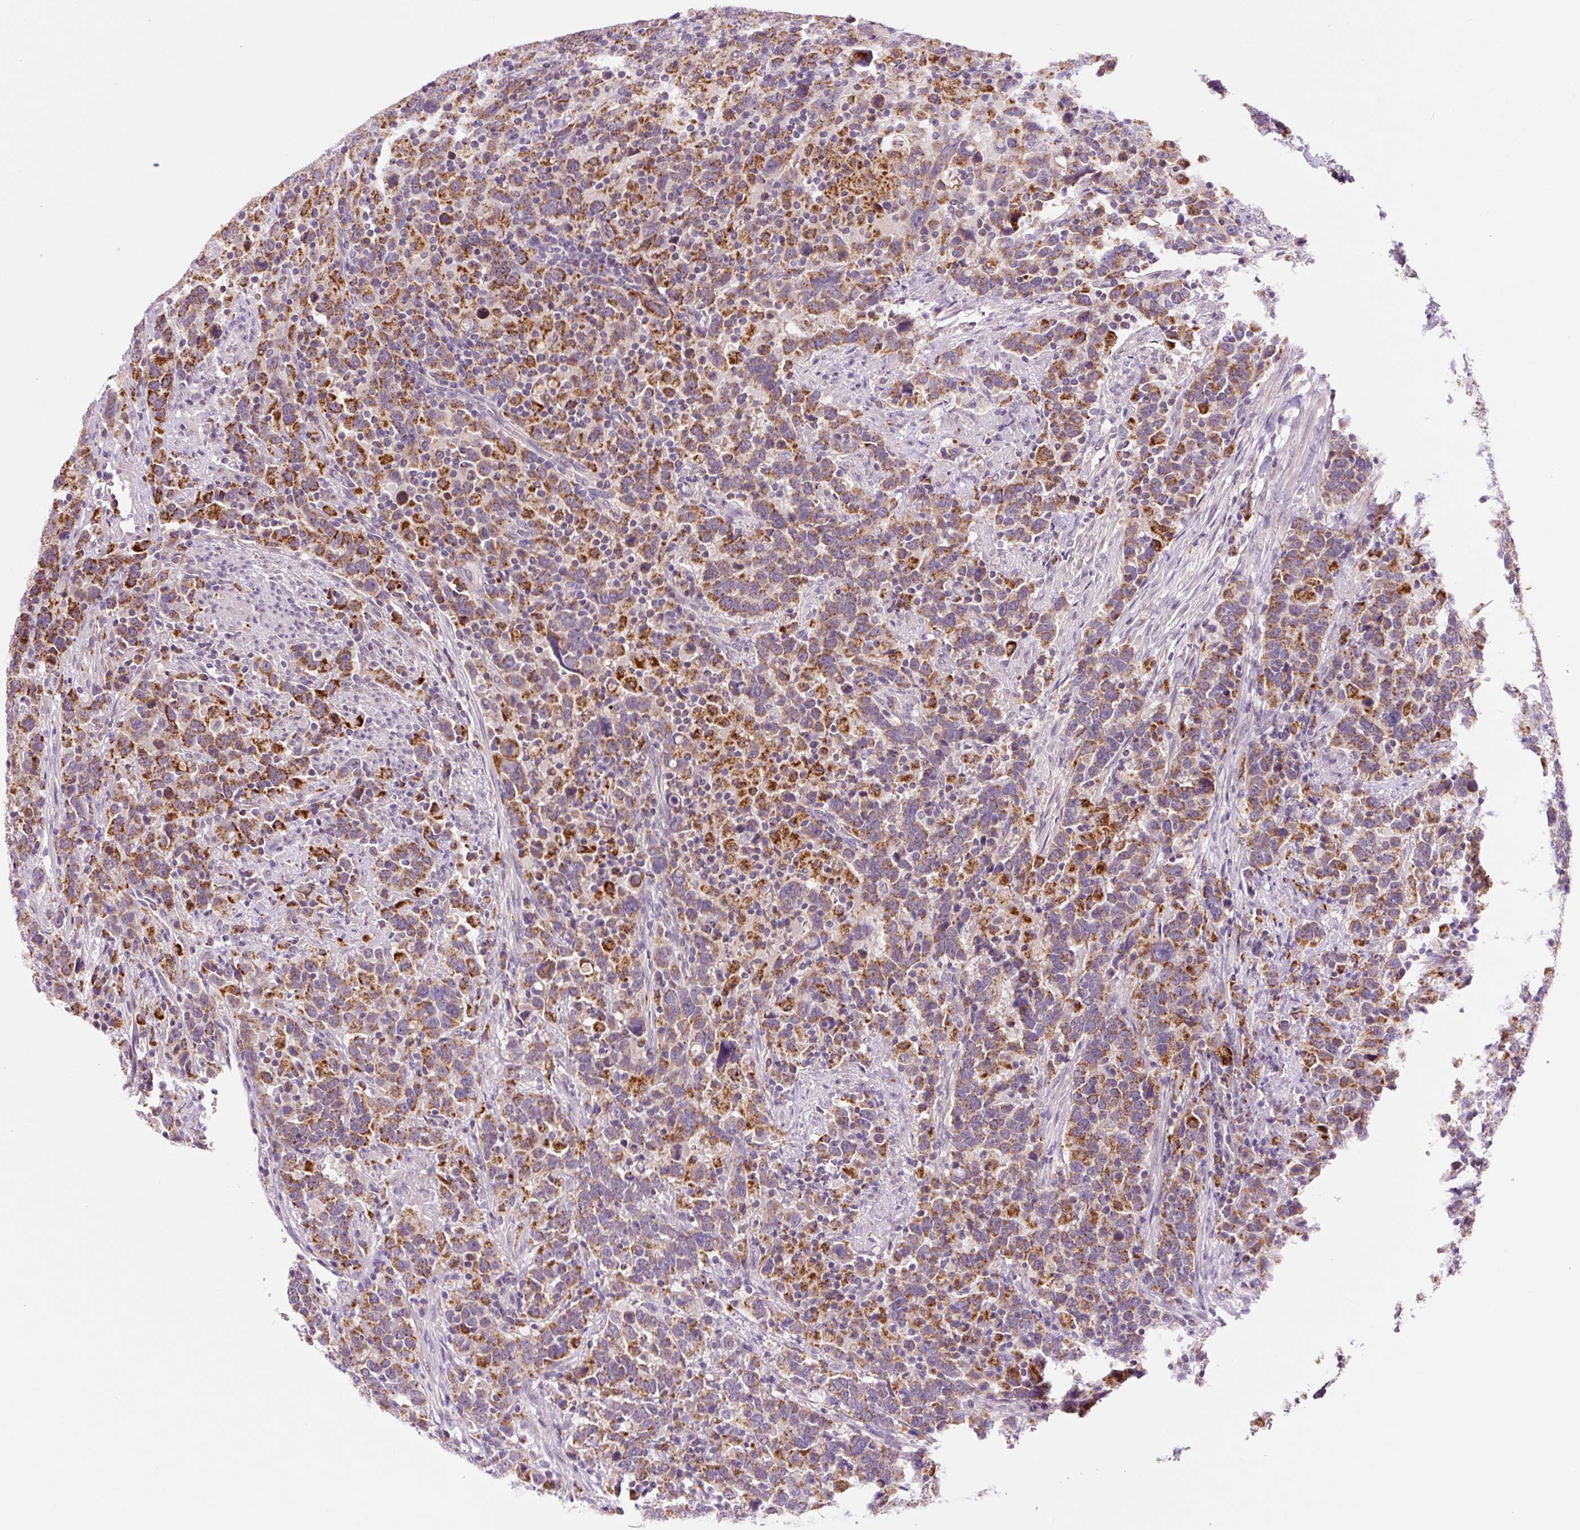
{"staining": {"intensity": "strong", "quantity": ">75%", "location": "cytoplasmic/membranous"}, "tissue": "urothelial cancer", "cell_type": "Tumor cells", "image_type": "cancer", "snomed": [{"axis": "morphology", "description": "Urothelial carcinoma, High grade"}, {"axis": "topography", "description": "Urinary bladder"}], "caption": "High-grade urothelial carcinoma tissue shows strong cytoplasmic/membranous positivity in approximately >75% of tumor cells, visualized by immunohistochemistry. (Brightfield microscopy of DAB IHC at high magnification).", "gene": "PCK2", "patient": {"sex": "male", "age": 61}}